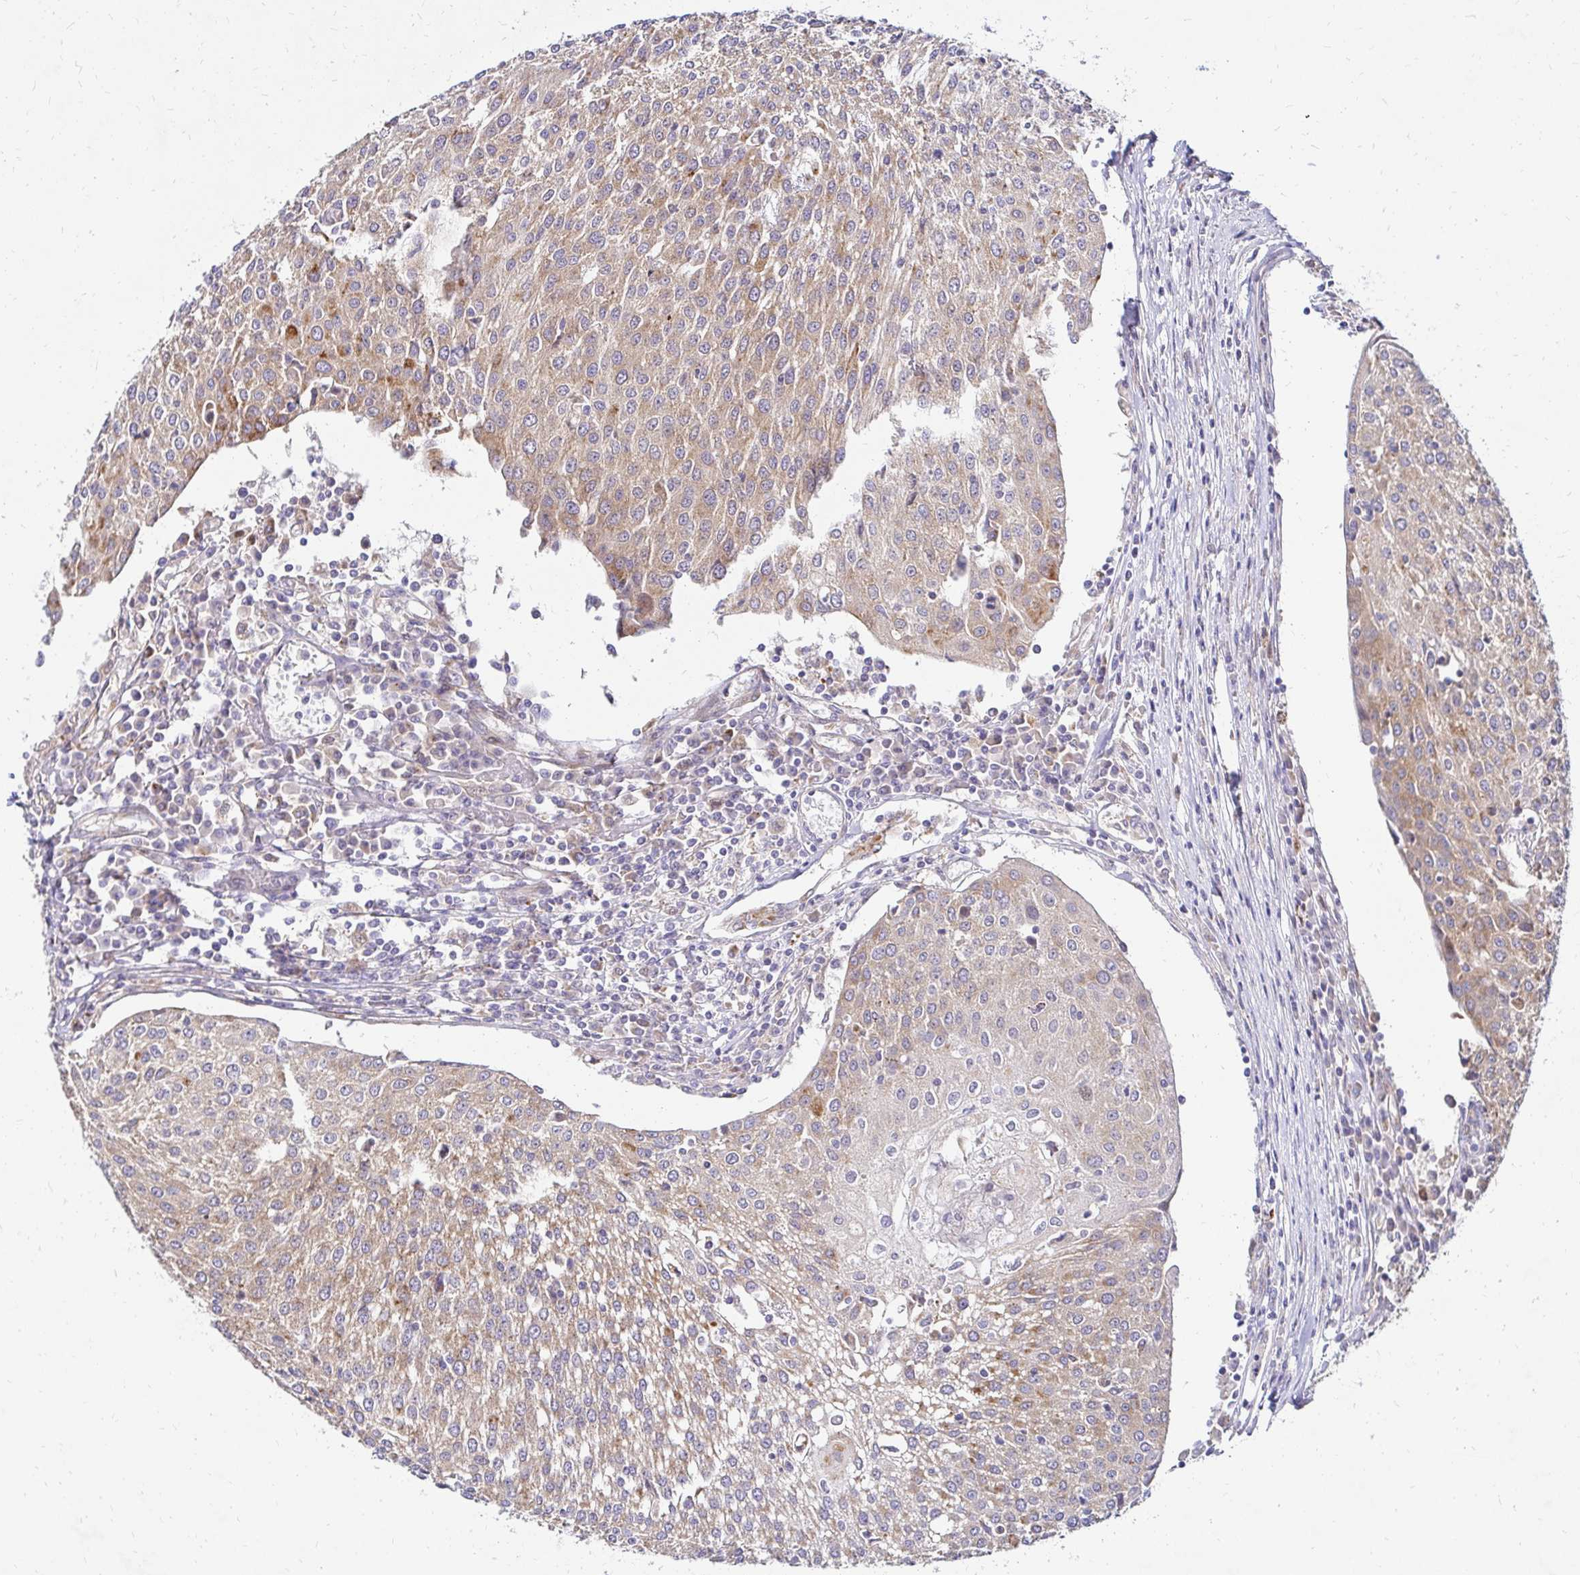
{"staining": {"intensity": "moderate", "quantity": ">75%", "location": "cytoplasmic/membranous"}, "tissue": "urothelial cancer", "cell_type": "Tumor cells", "image_type": "cancer", "snomed": [{"axis": "morphology", "description": "Urothelial carcinoma, High grade"}, {"axis": "topography", "description": "Urinary bladder"}], "caption": "Human urothelial carcinoma (high-grade) stained with a brown dye reveals moderate cytoplasmic/membranous positive staining in about >75% of tumor cells.", "gene": "IDUA", "patient": {"sex": "female", "age": 85}}